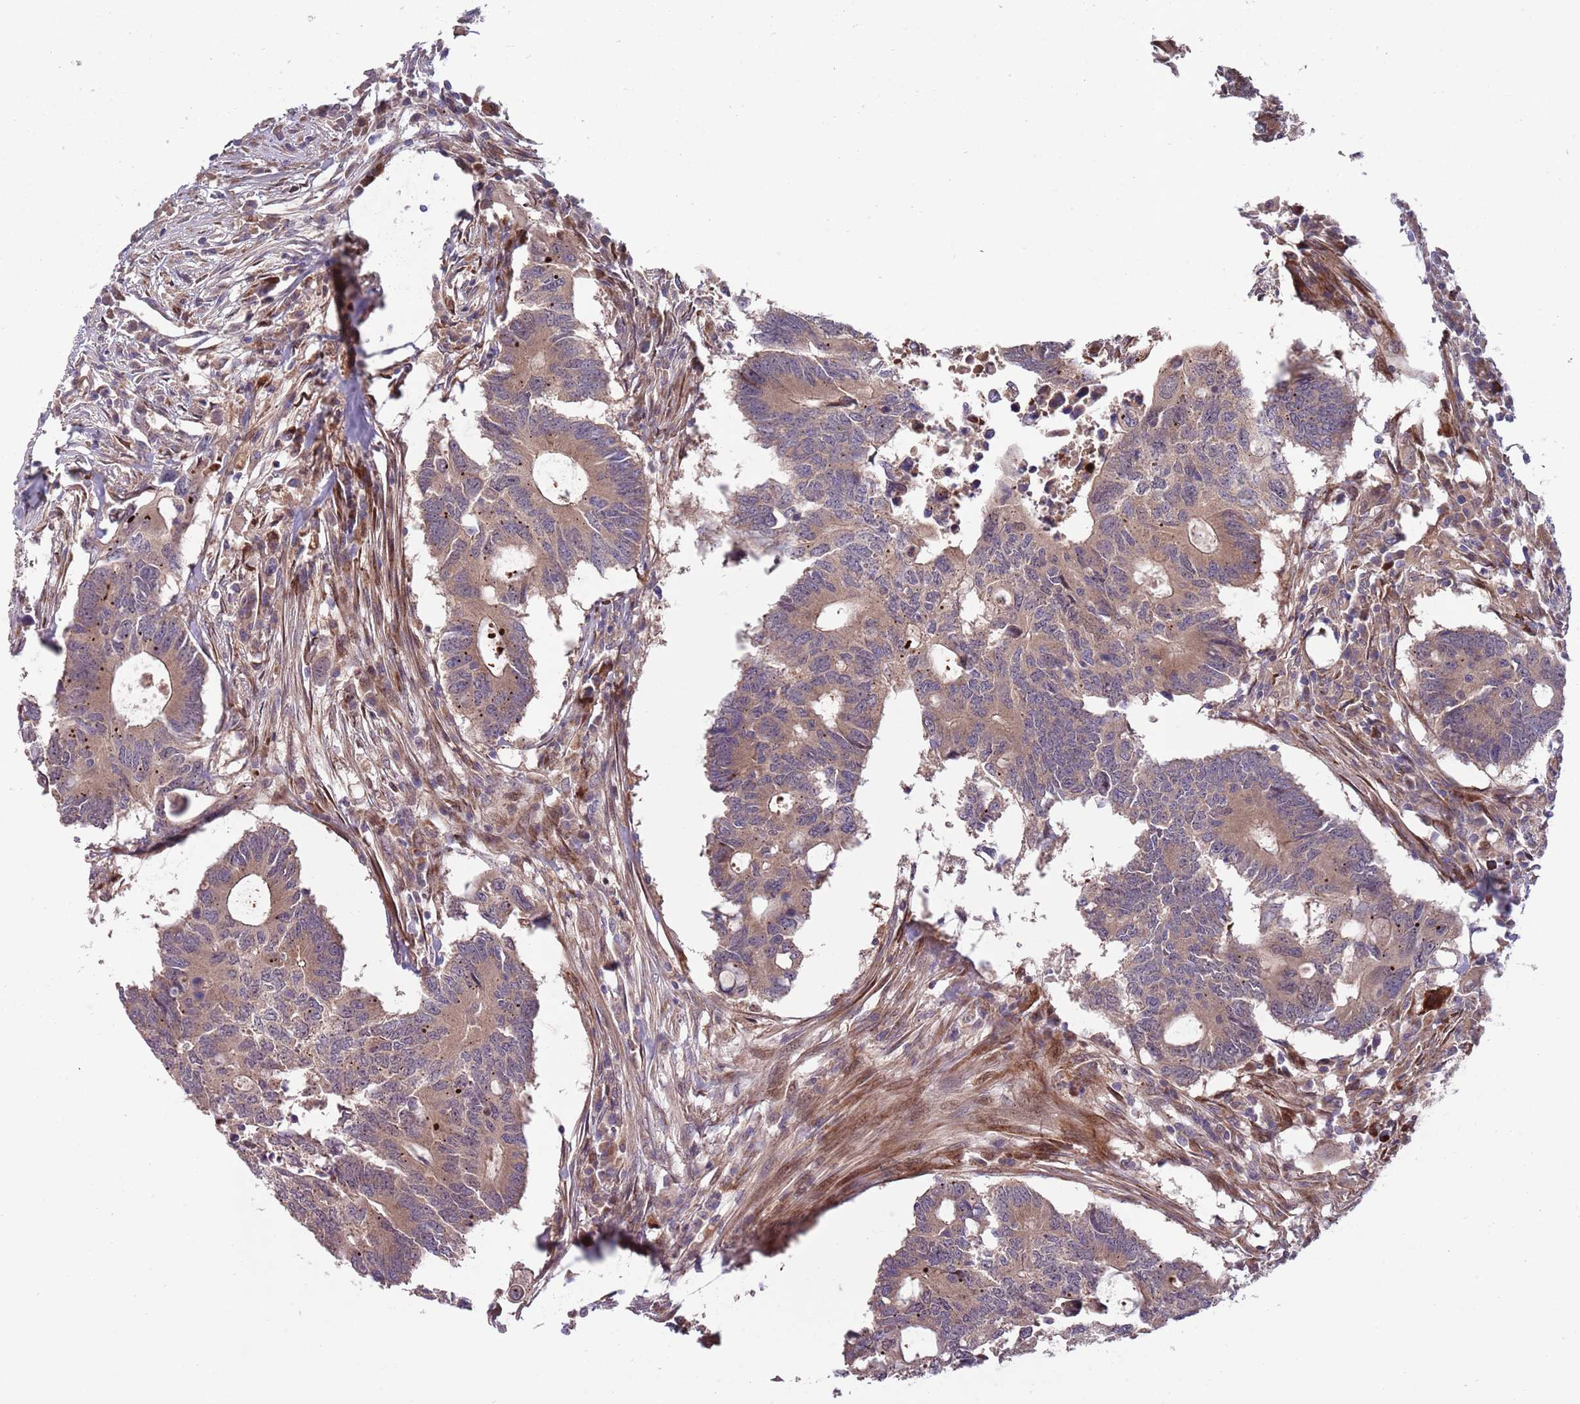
{"staining": {"intensity": "moderate", "quantity": ">75%", "location": "cytoplasmic/membranous"}, "tissue": "colorectal cancer", "cell_type": "Tumor cells", "image_type": "cancer", "snomed": [{"axis": "morphology", "description": "Adenocarcinoma, NOS"}, {"axis": "topography", "description": "Colon"}], "caption": "Immunohistochemical staining of colorectal adenocarcinoma reveals medium levels of moderate cytoplasmic/membranous protein positivity in about >75% of tumor cells. The staining was performed using DAB to visualize the protein expression in brown, while the nuclei were stained in blue with hematoxylin (Magnification: 20x).", "gene": "NT5DC4", "patient": {"sex": "male", "age": 71}}